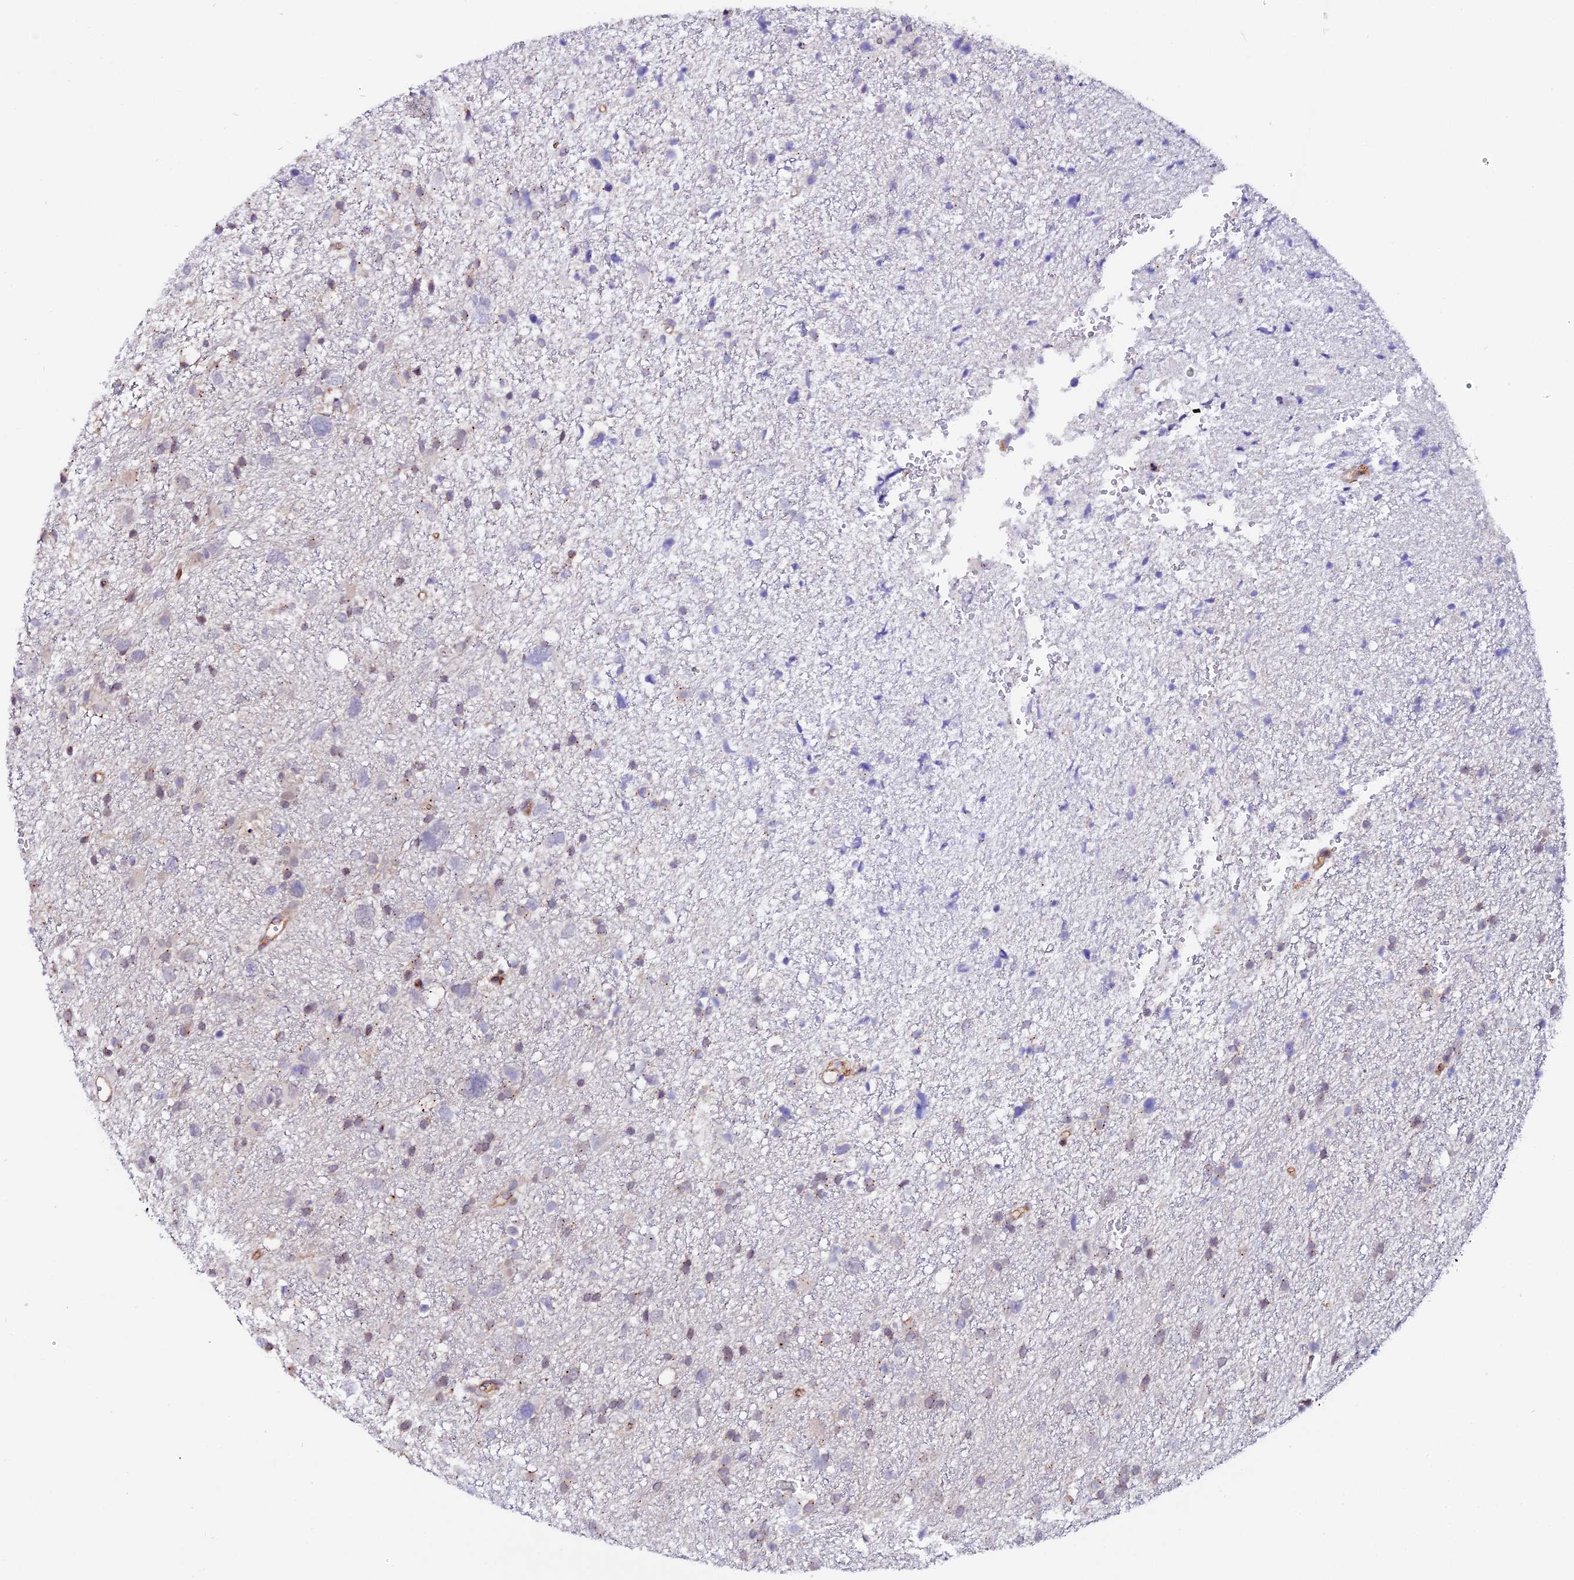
{"staining": {"intensity": "negative", "quantity": "none", "location": "none"}, "tissue": "glioma", "cell_type": "Tumor cells", "image_type": "cancer", "snomed": [{"axis": "morphology", "description": "Glioma, malignant, High grade"}, {"axis": "topography", "description": "Brain"}], "caption": "Immunohistochemistry photomicrograph of neoplastic tissue: human glioma stained with DAB demonstrates no significant protein expression in tumor cells.", "gene": "USP17L15", "patient": {"sex": "male", "age": 61}}